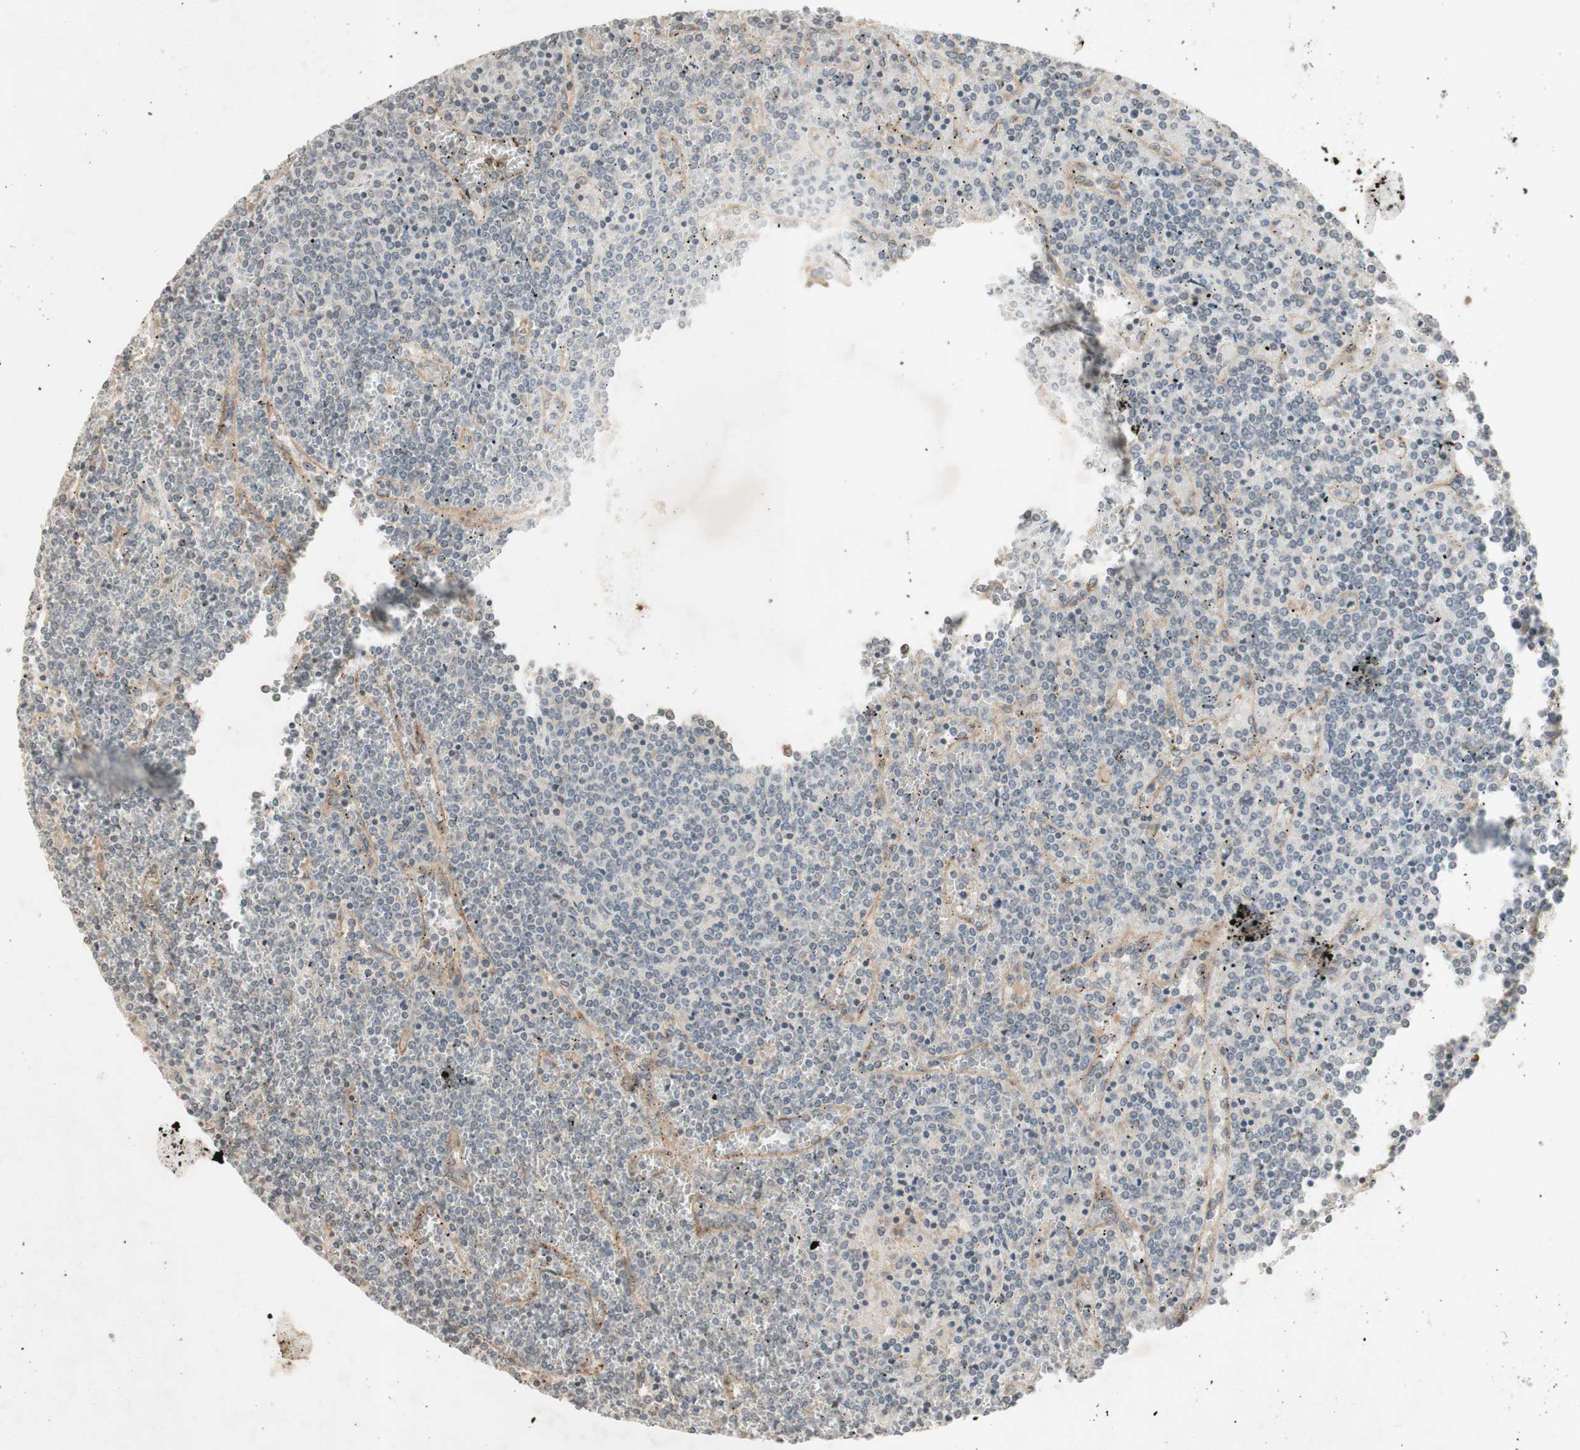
{"staining": {"intensity": "negative", "quantity": "none", "location": "none"}, "tissue": "lymphoma", "cell_type": "Tumor cells", "image_type": "cancer", "snomed": [{"axis": "morphology", "description": "Malignant lymphoma, non-Hodgkin's type, Low grade"}, {"axis": "topography", "description": "Spleen"}], "caption": "Photomicrograph shows no protein expression in tumor cells of lymphoma tissue.", "gene": "GLI1", "patient": {"sex": "female", "age": 19}}